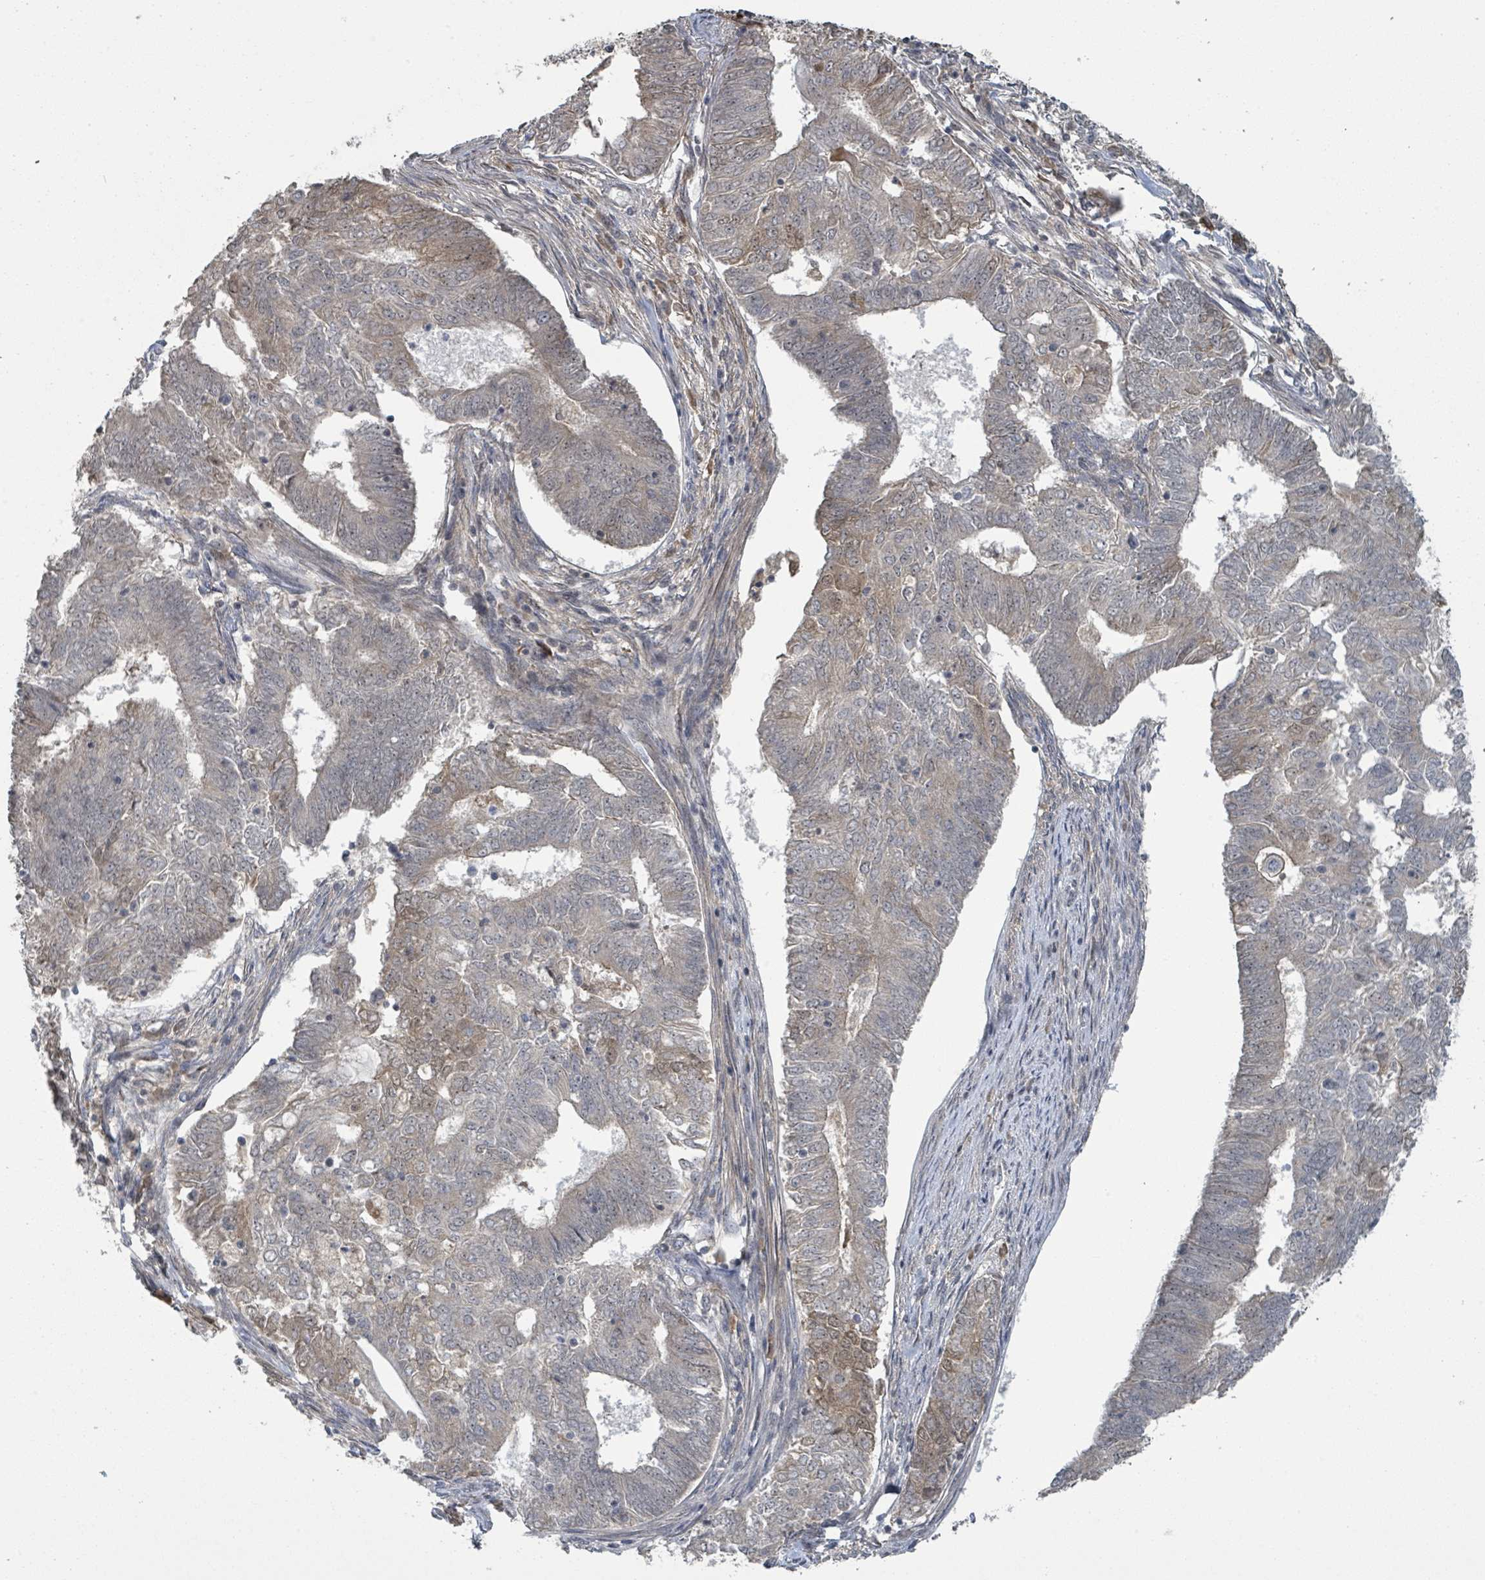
{"staining": {"intensity": "moderate", "quantity": "<25%", "location": "cytoplasmic/membranous,nuclear"}, "tissue": "endometrial cancer", "cell_type": "Tumor cells", "image_type": "cancer", "snomed": [{"axis": "morphology", "description": "Adenocarcinoma, NOS"}, {"axis": "topography", "description": "Endometrium"}], "caption": "There is low levels of moderate cytoplasmic/membranous and nuclear expression in tumor cells of adenocarcinoma (endometrial), as demonstrated by immunohistochemical staining (brown color).", "gene": "ZBTB14", "patient": {"sex": "female", "age": 62}}